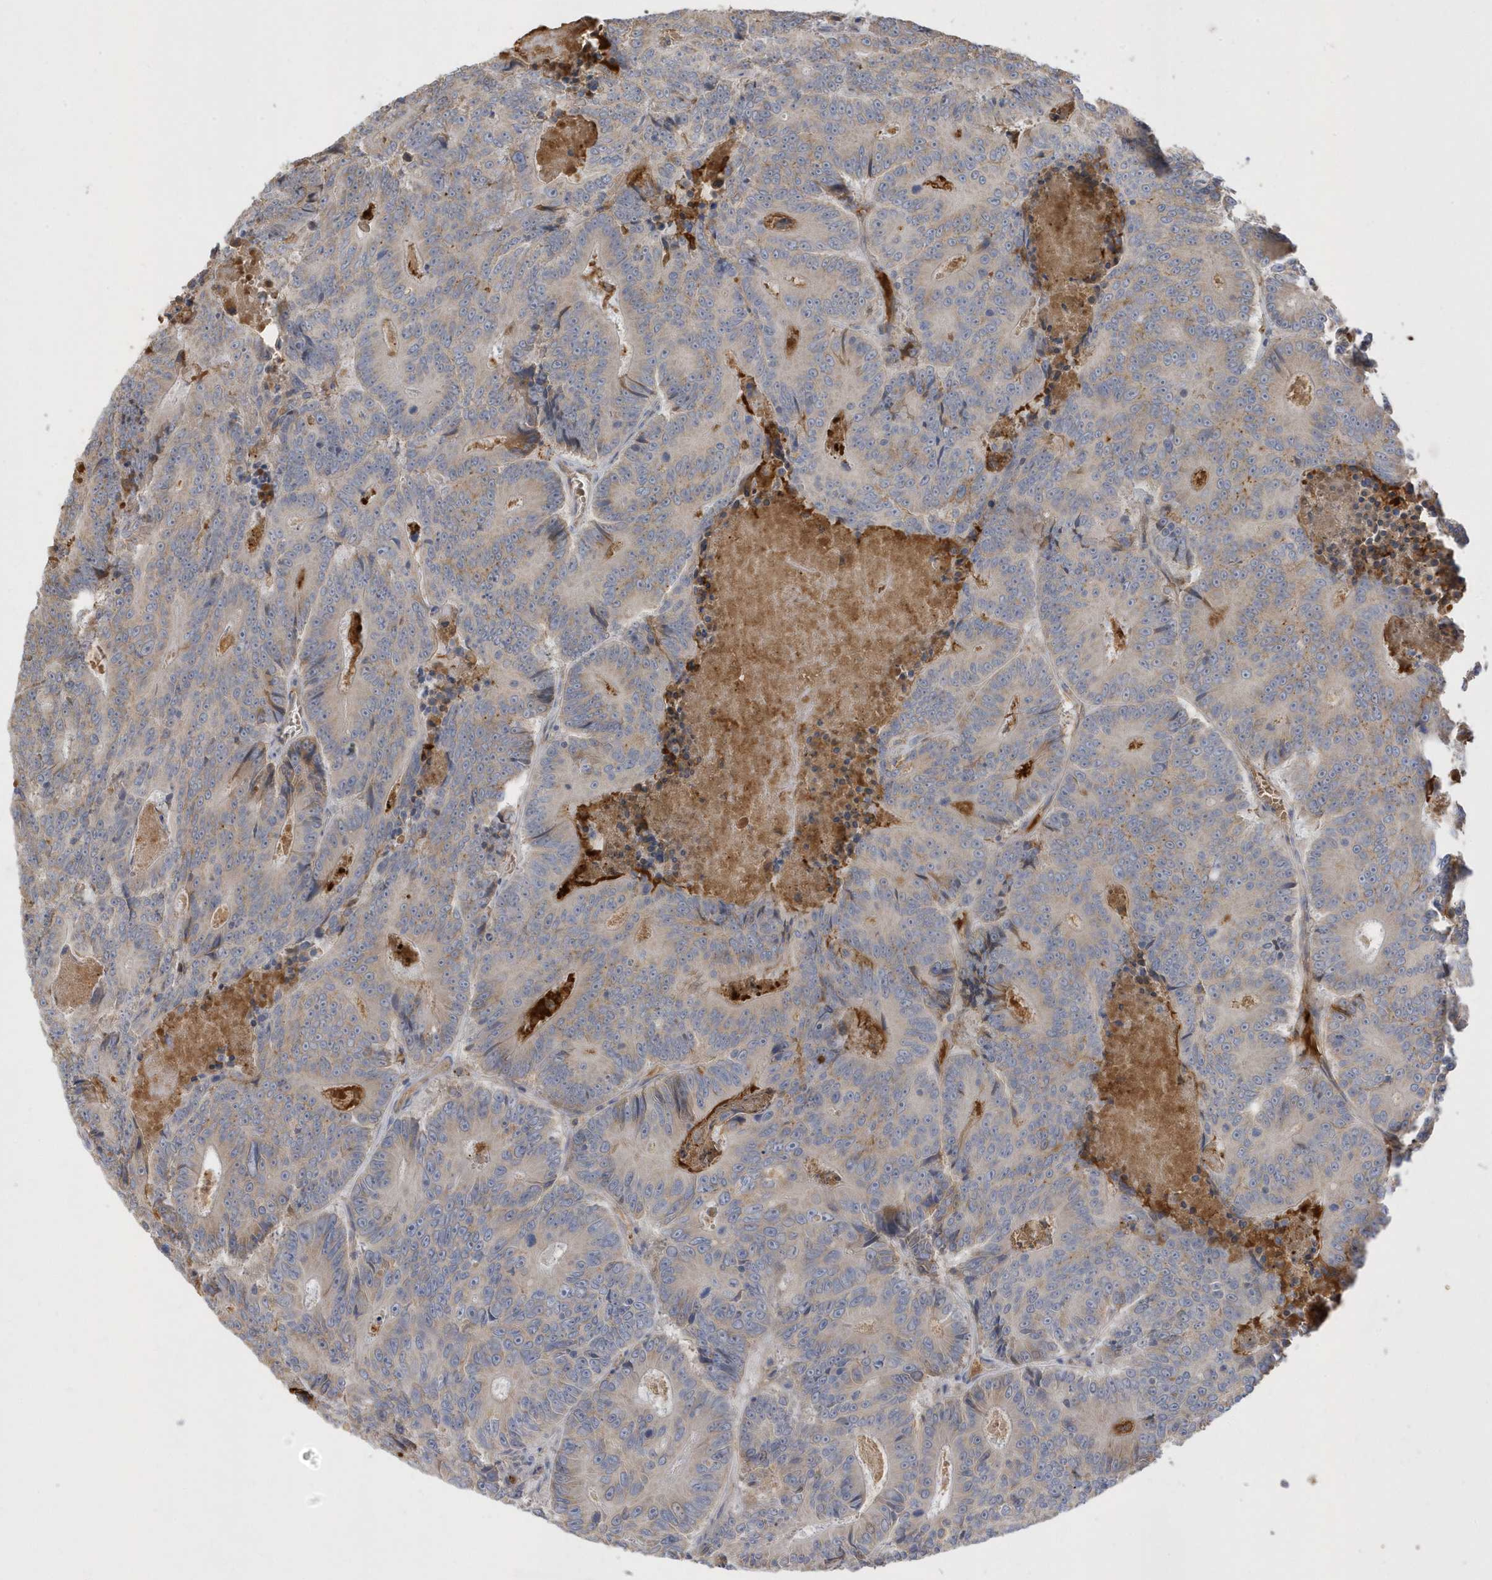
{"staining": {"intensity": "moderate", "quantity": "<25%", "location": "cytoplasmic/membranous"}, "tissue": "colorectal cancer", "cell_type": "Tumor cells", "image_type": "cancer", "snomed": [{"axis": "morphology", "description": "Adenocarcinoma, NOS"}, {"axis": "topography", "description": "Colon"}], "caption": "Immunohistochemistry (IHC) (DAB) staining of adenocarcinoma (colorectal) demonstrates moderate cytoplasmic/membranous protein expression in about <25% of tumor cells.", "gene": "DPP9", "patient": {"sex": "male", "age": 83}}